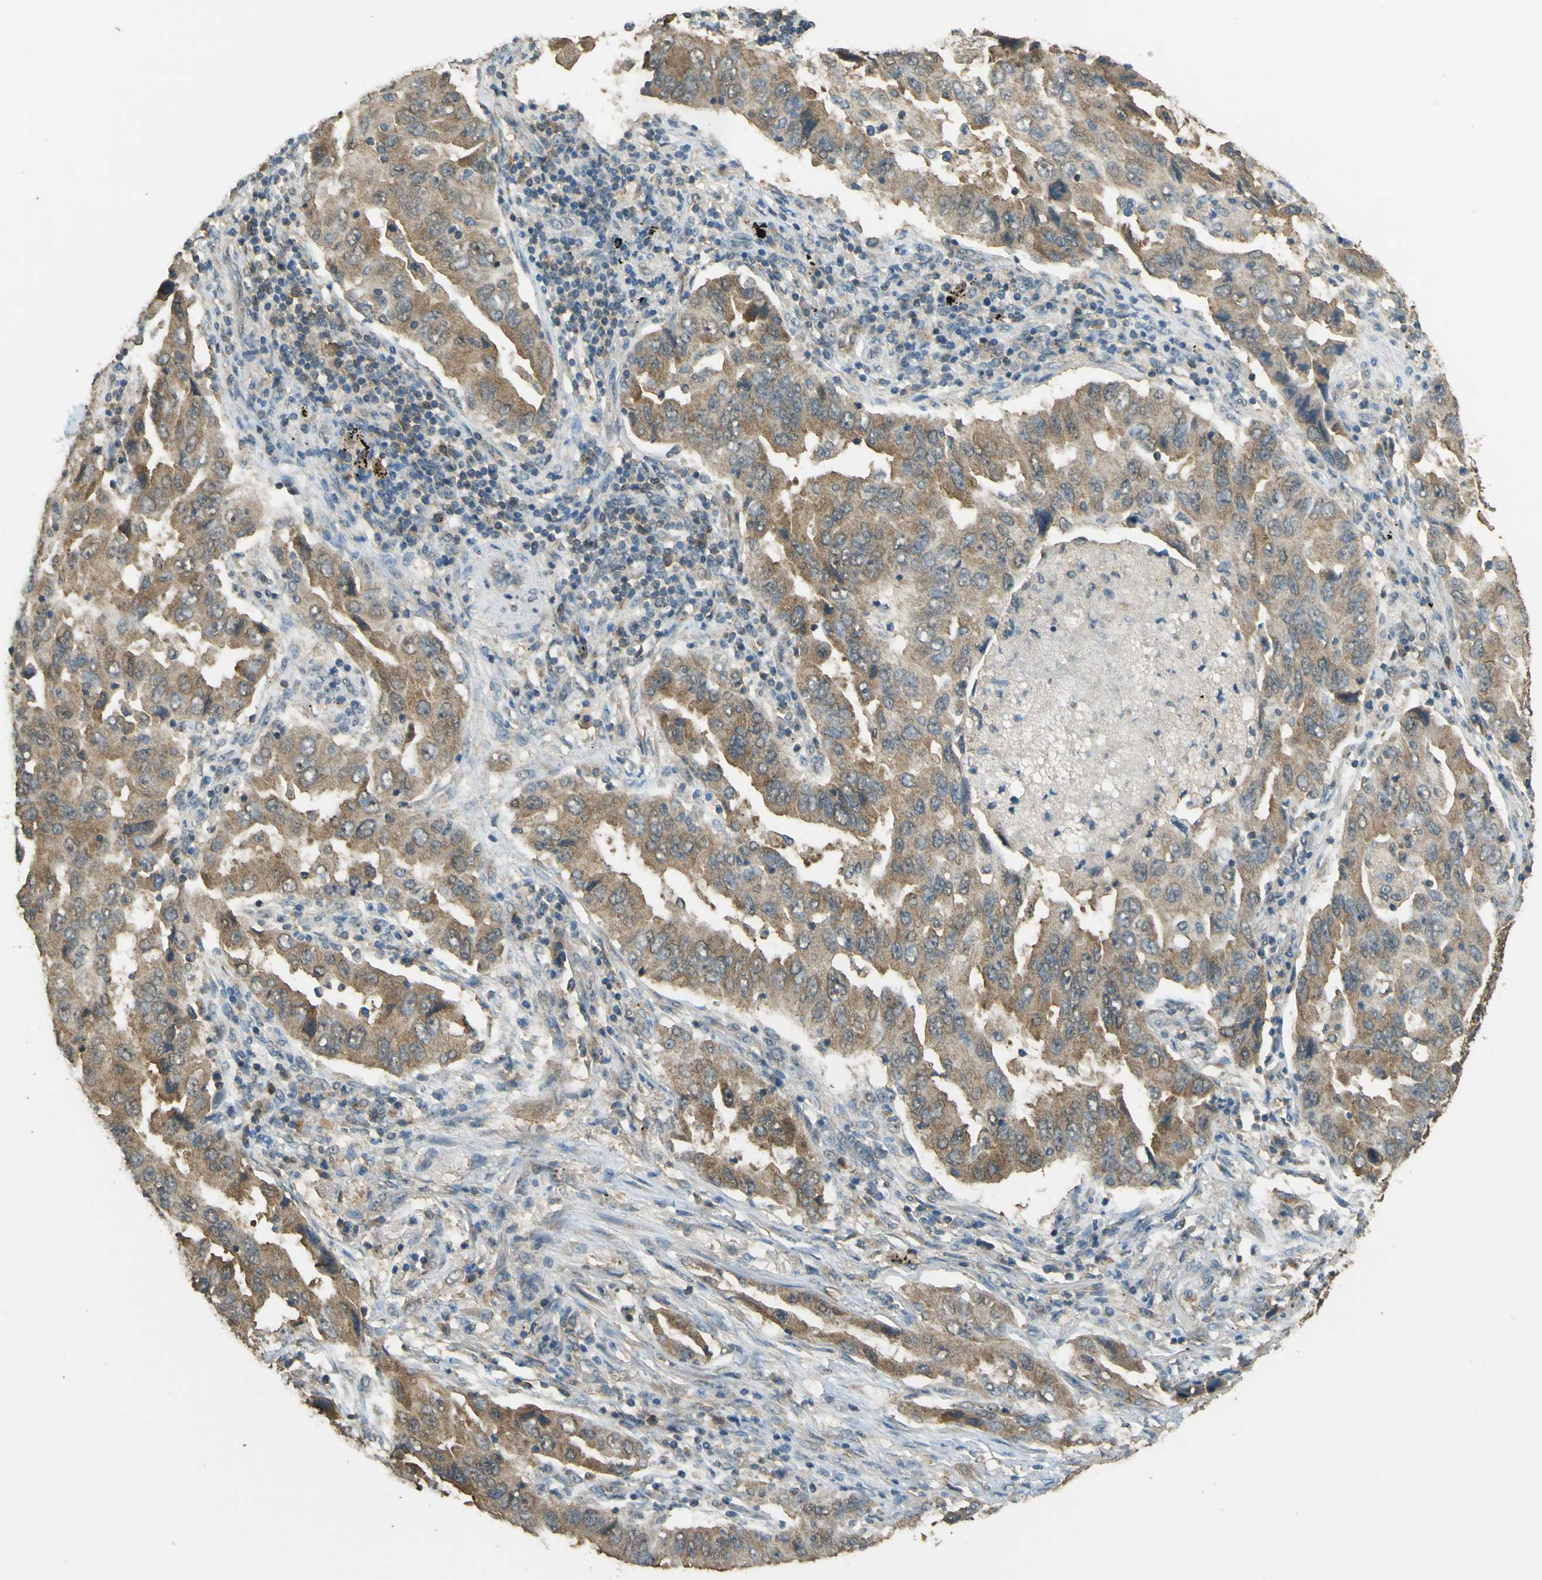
{"staining": {"intensity": "moderate", "quantity": ">75%", "location": "cytoplasmic/membranous"}, "tissue": "lung cancer", "cell_type": "Tumor cells", "image_type": "cancer", "snomed": [{"axis": "morphology", "description": "Adenocarcinoma, NOS"}, {"axis": "topography", "description": "Lung"}], "caption": "IHC micrograph of adenocarcinoma (lung) stained for a protein (brown), which demonstrates medium levels of moderate cytoplasmic/membranous positivity in about >75% of tumor cells.", "gene": "GOLGA1", "patient": {"sex": "female", "age": 65}}